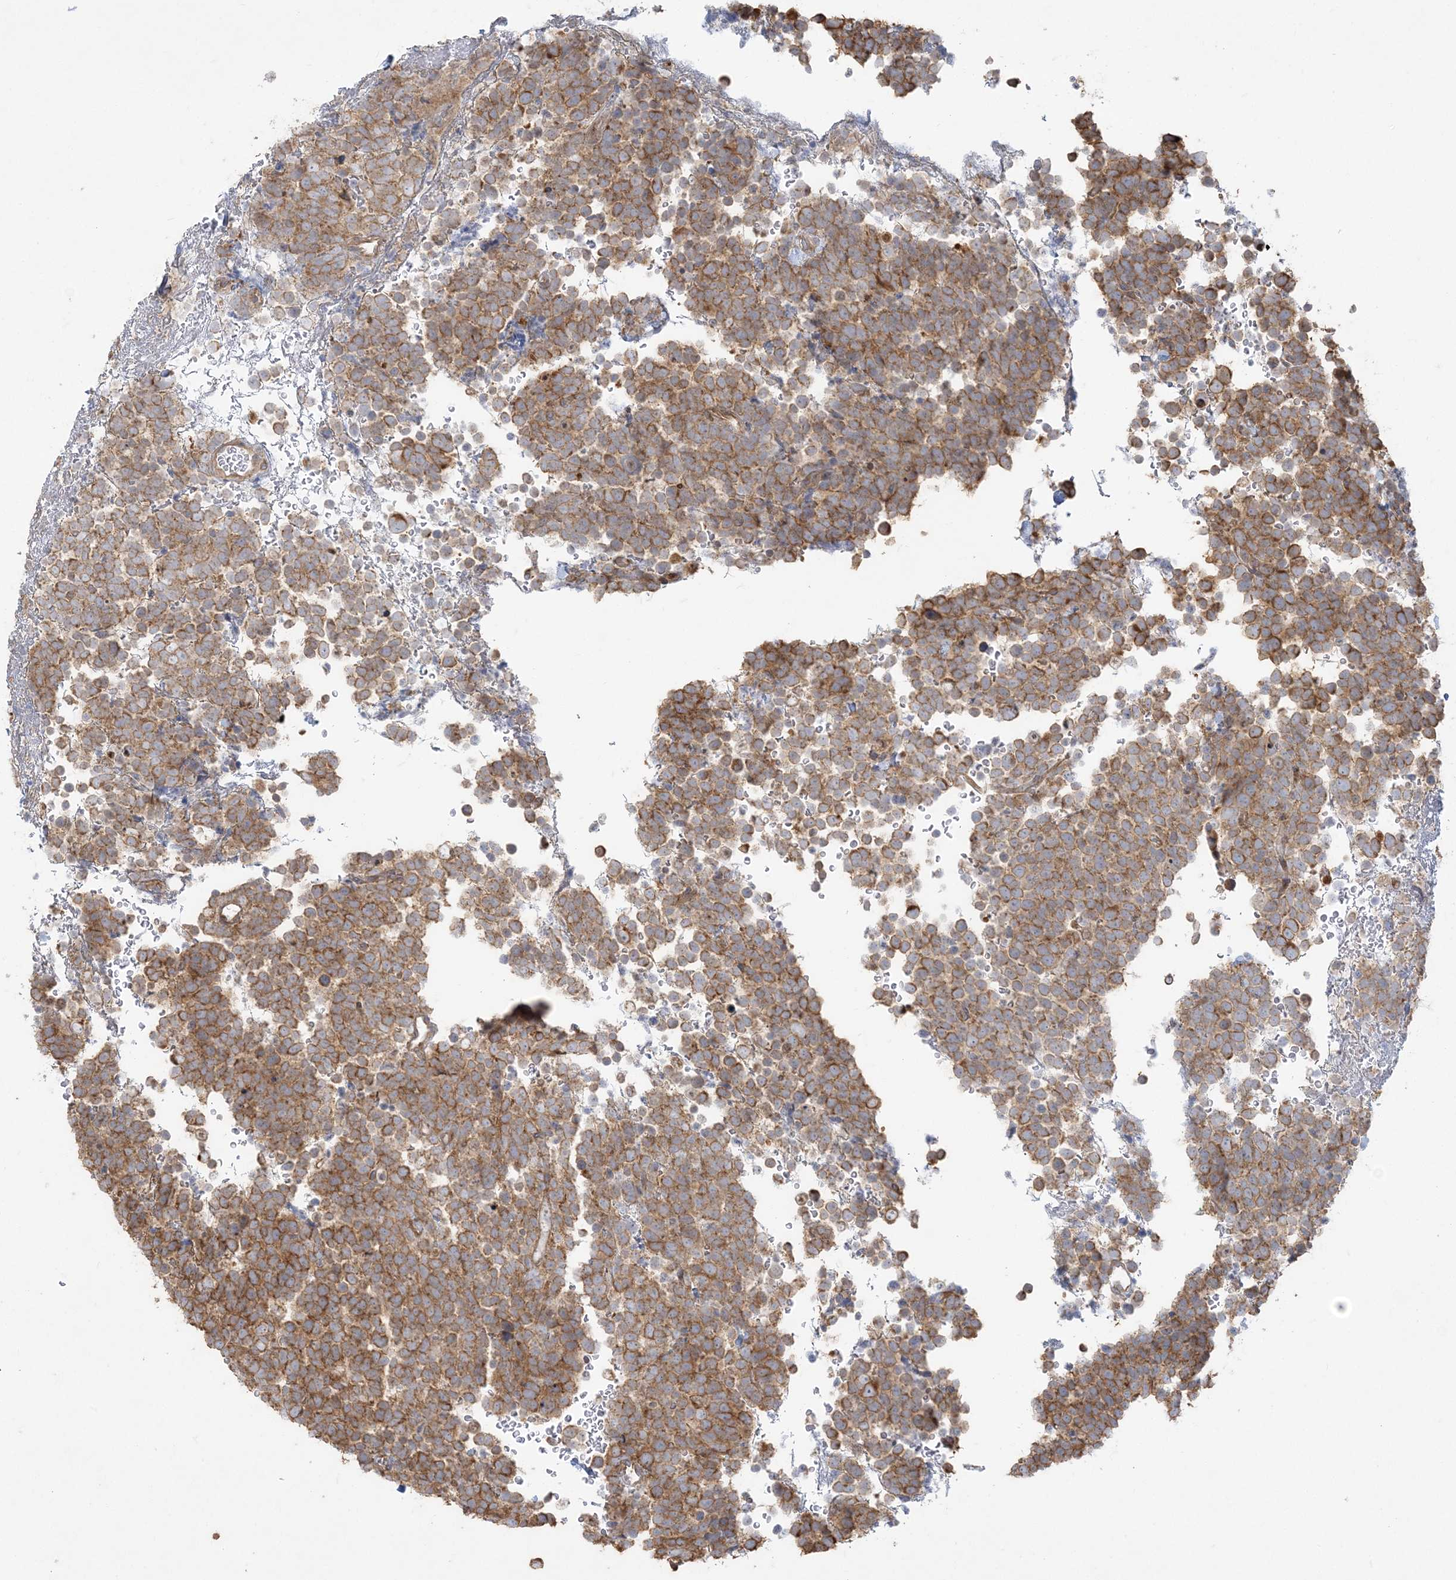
{"staining": {"intensity": "moderate", "quantity": ">75%", "location": "cytoplasmic/membranous"}, "tissue": "urothelial cancer", "cell_type": "Tumor cells", "image_type": "cancer", "snomed": [{"axis": "morphology", "description": "Urothelial carcinoma, High grade"}, {"axis": "topography", "description": "Urinary bladder"}], "caption": "A brown stain labels moderate cytoplasmic/membranous positivity of a protein in human urothelial cancer tumor cells. (DAB = brown stain, brightfield microscopy at high magnification).", "gene": "ZC3H6", "patient": {"sex": "female", "age": 82}}